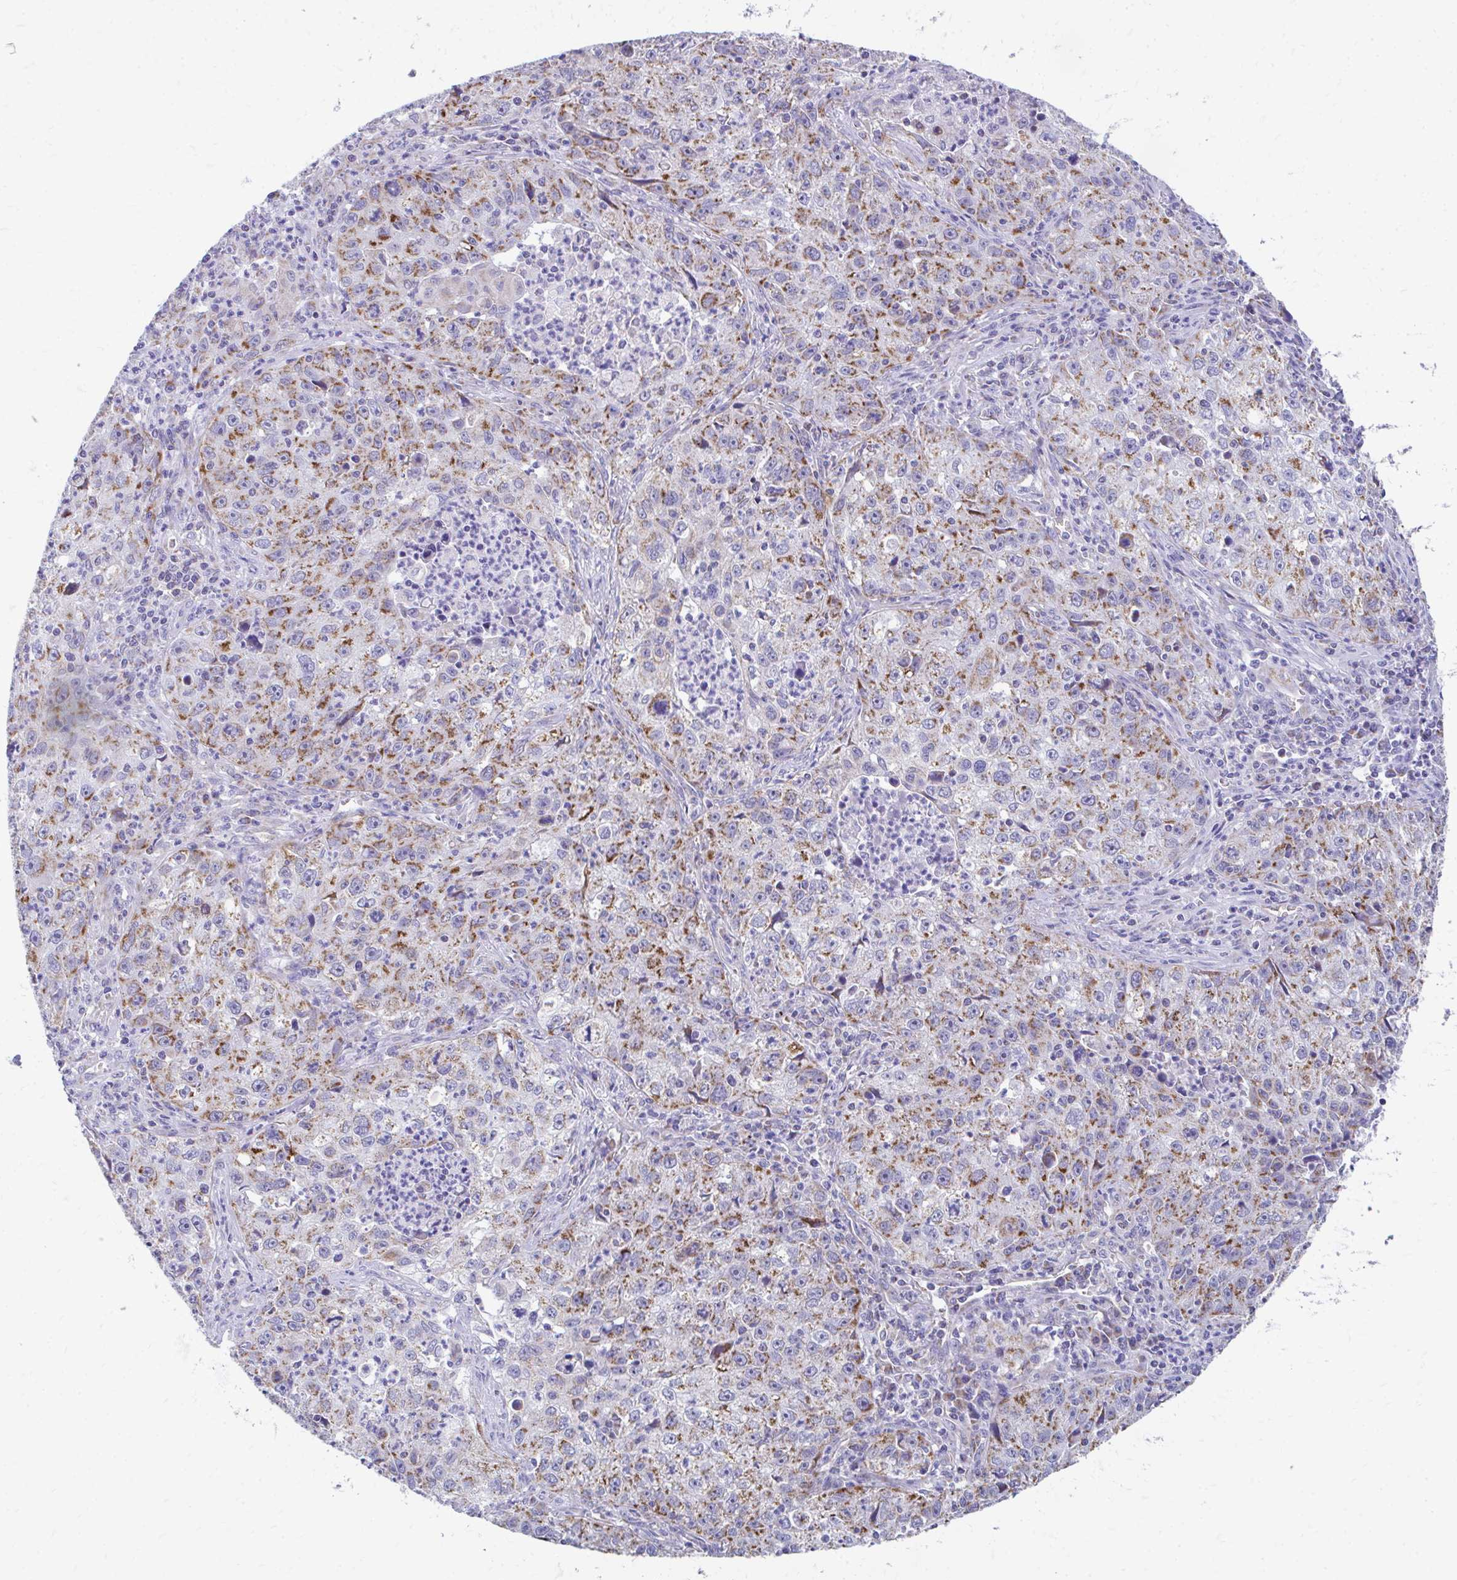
{"staining": {"intensity": "moderate", "quantity": ">75%", "location": "cytoplasmic/membranous"}, "tissue": "lung cancer", "cell_type": "Tumor cells", "image_type": "cancer", "snomed": [{"axis": "morphology", "description": "Squamous cell carcinoma, NOS"}, {"axis": "topography", "description": "Lung"}], "caption": "Lung cancer stained for a protein (brown) reveals moderate cytoplasmic/membranous positive positivity in approximately >75% of tumor cells.", "gene": "MRPL19", "patient": {"sex": "male", "age": 71}}